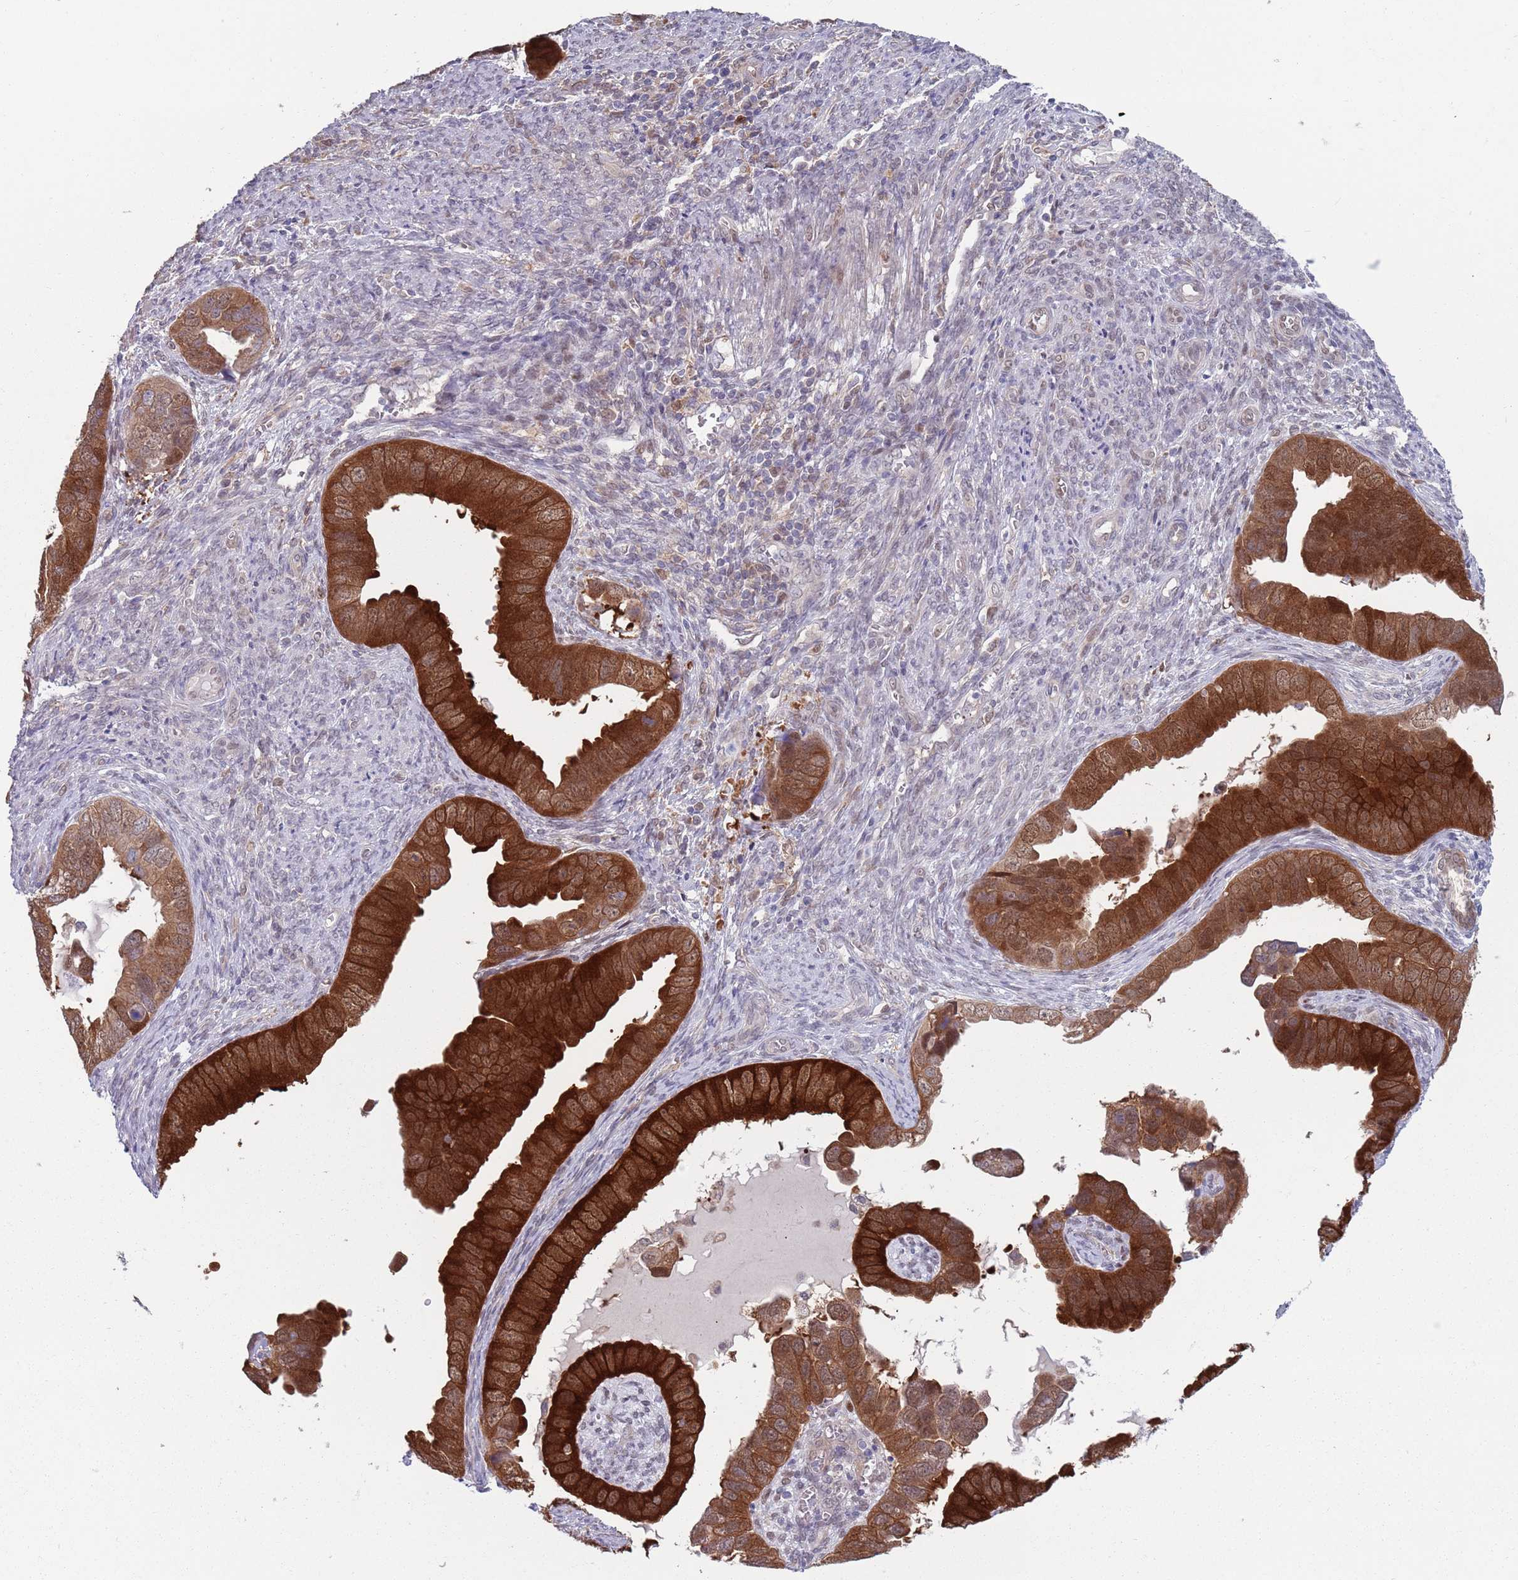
{"staining": {"intensity": "strong", "quantity": ">75%", "location": "cytoplasmic/membranous,nuclear"}, "tissue": "endometrial cancer", "cell_type": "Tumor cells", "image_type": "cancer", "snomed": [{"axis": "morphology", "description": "Adenocarcinoma, NOS"}, {"axis": "topography", "description": "Endometrium"}], "caption": "Endometrial cancer (adenocarcinoma) stained for a protein (brown) reveals strong cytoplasmic/membranous and nuclear positive expression in approximately >75% of tumor cells.", "gene": "CLNS1A", "patient": {"sex": "female", "age": 75}}